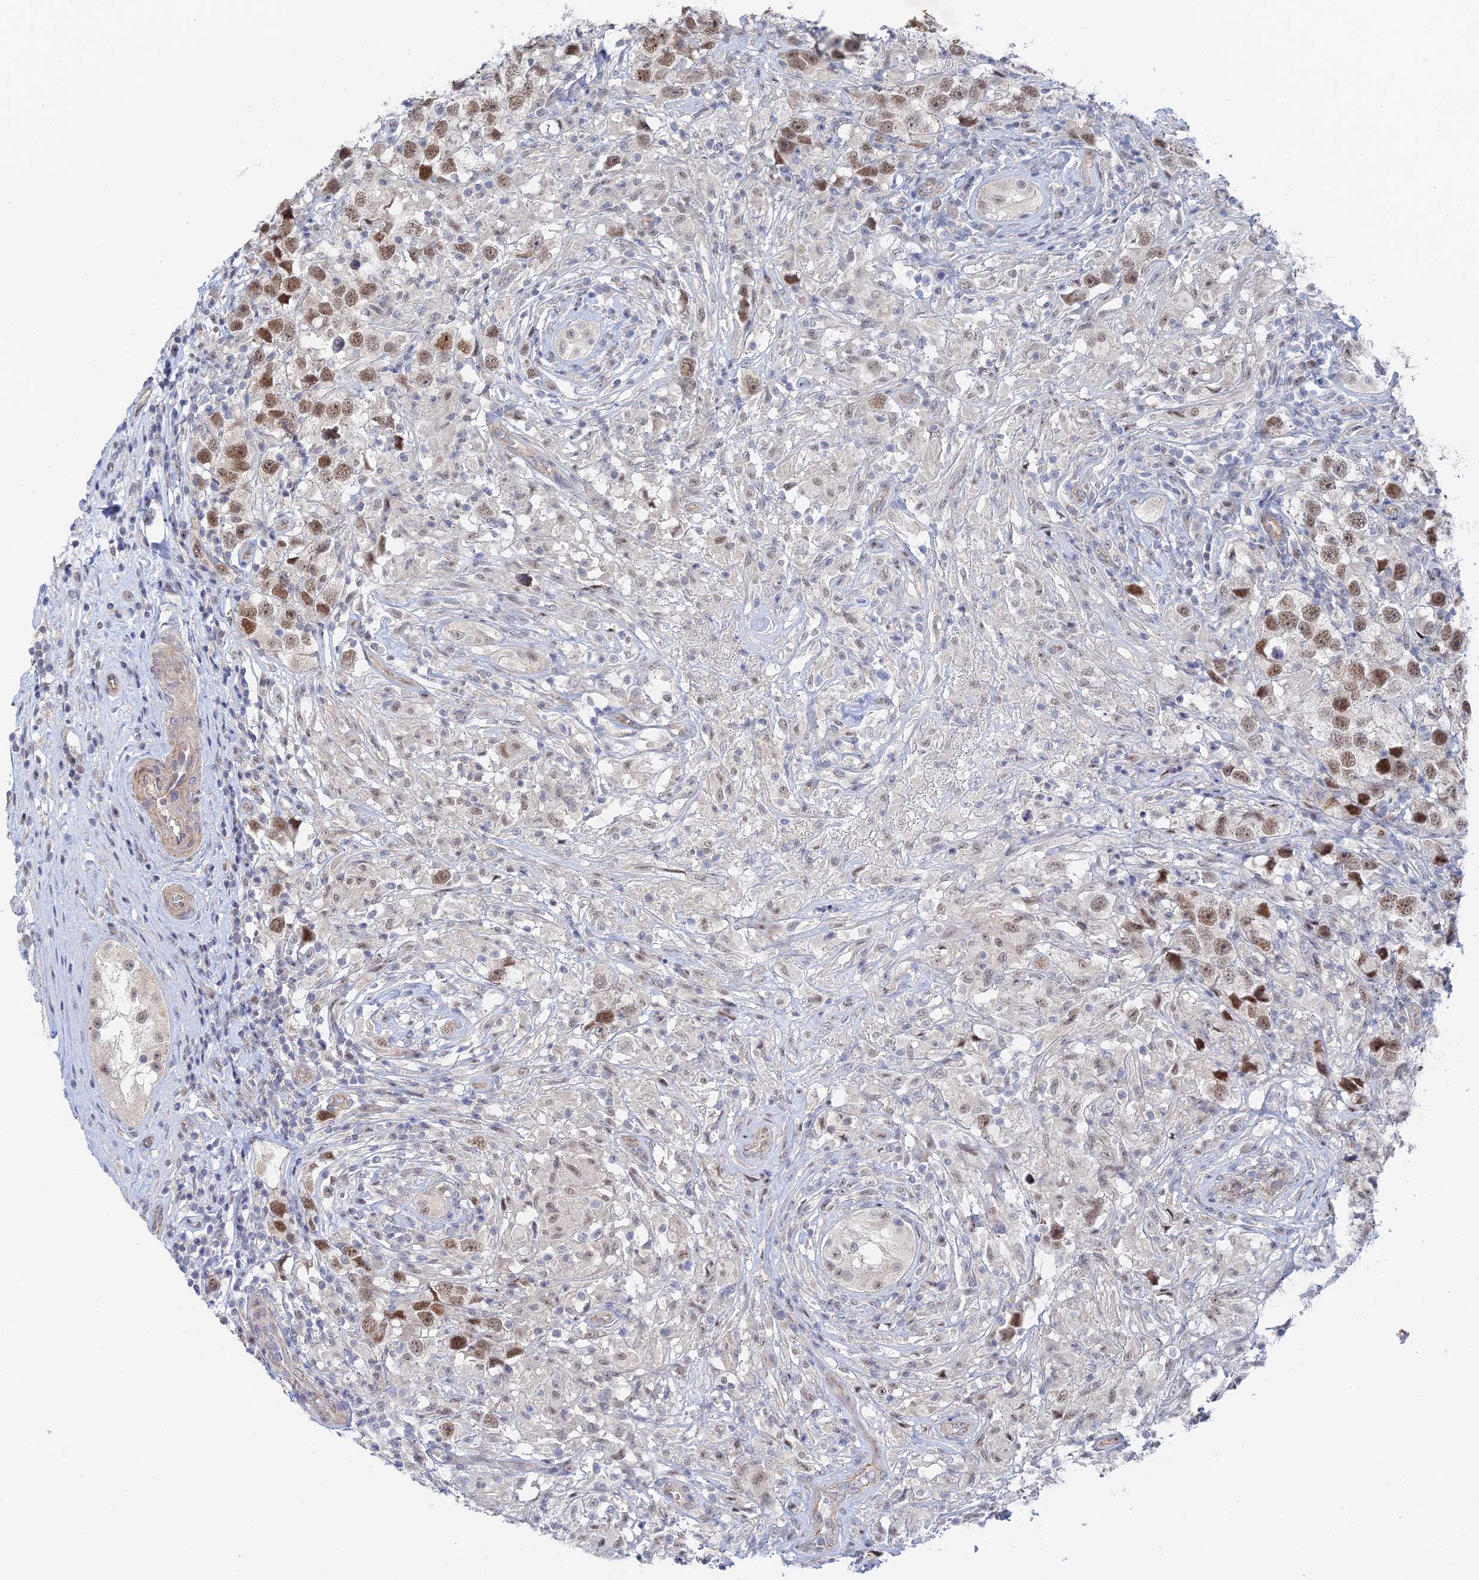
{"staining": {"intensity": "moderate", "quantity": ">75%", "location": "nuclear"}, "tissue": "testis cancer", "cell_type": "Tumor cells", "image_type": "cancer", "snomed": [{"axis": "morphology", "description": "Seminoma, NOS"}, {"axis": "topography", "description": "Testis"}], "caption": "Immunohistochemistry photomicrograph of human testis cancer stained for a protein (brown), which shows medium levels of moderate nuclear positivity in about >75% of tumor cells.", "gene": "CFAP92", "patient": {"sex": "male", "age": 49}}